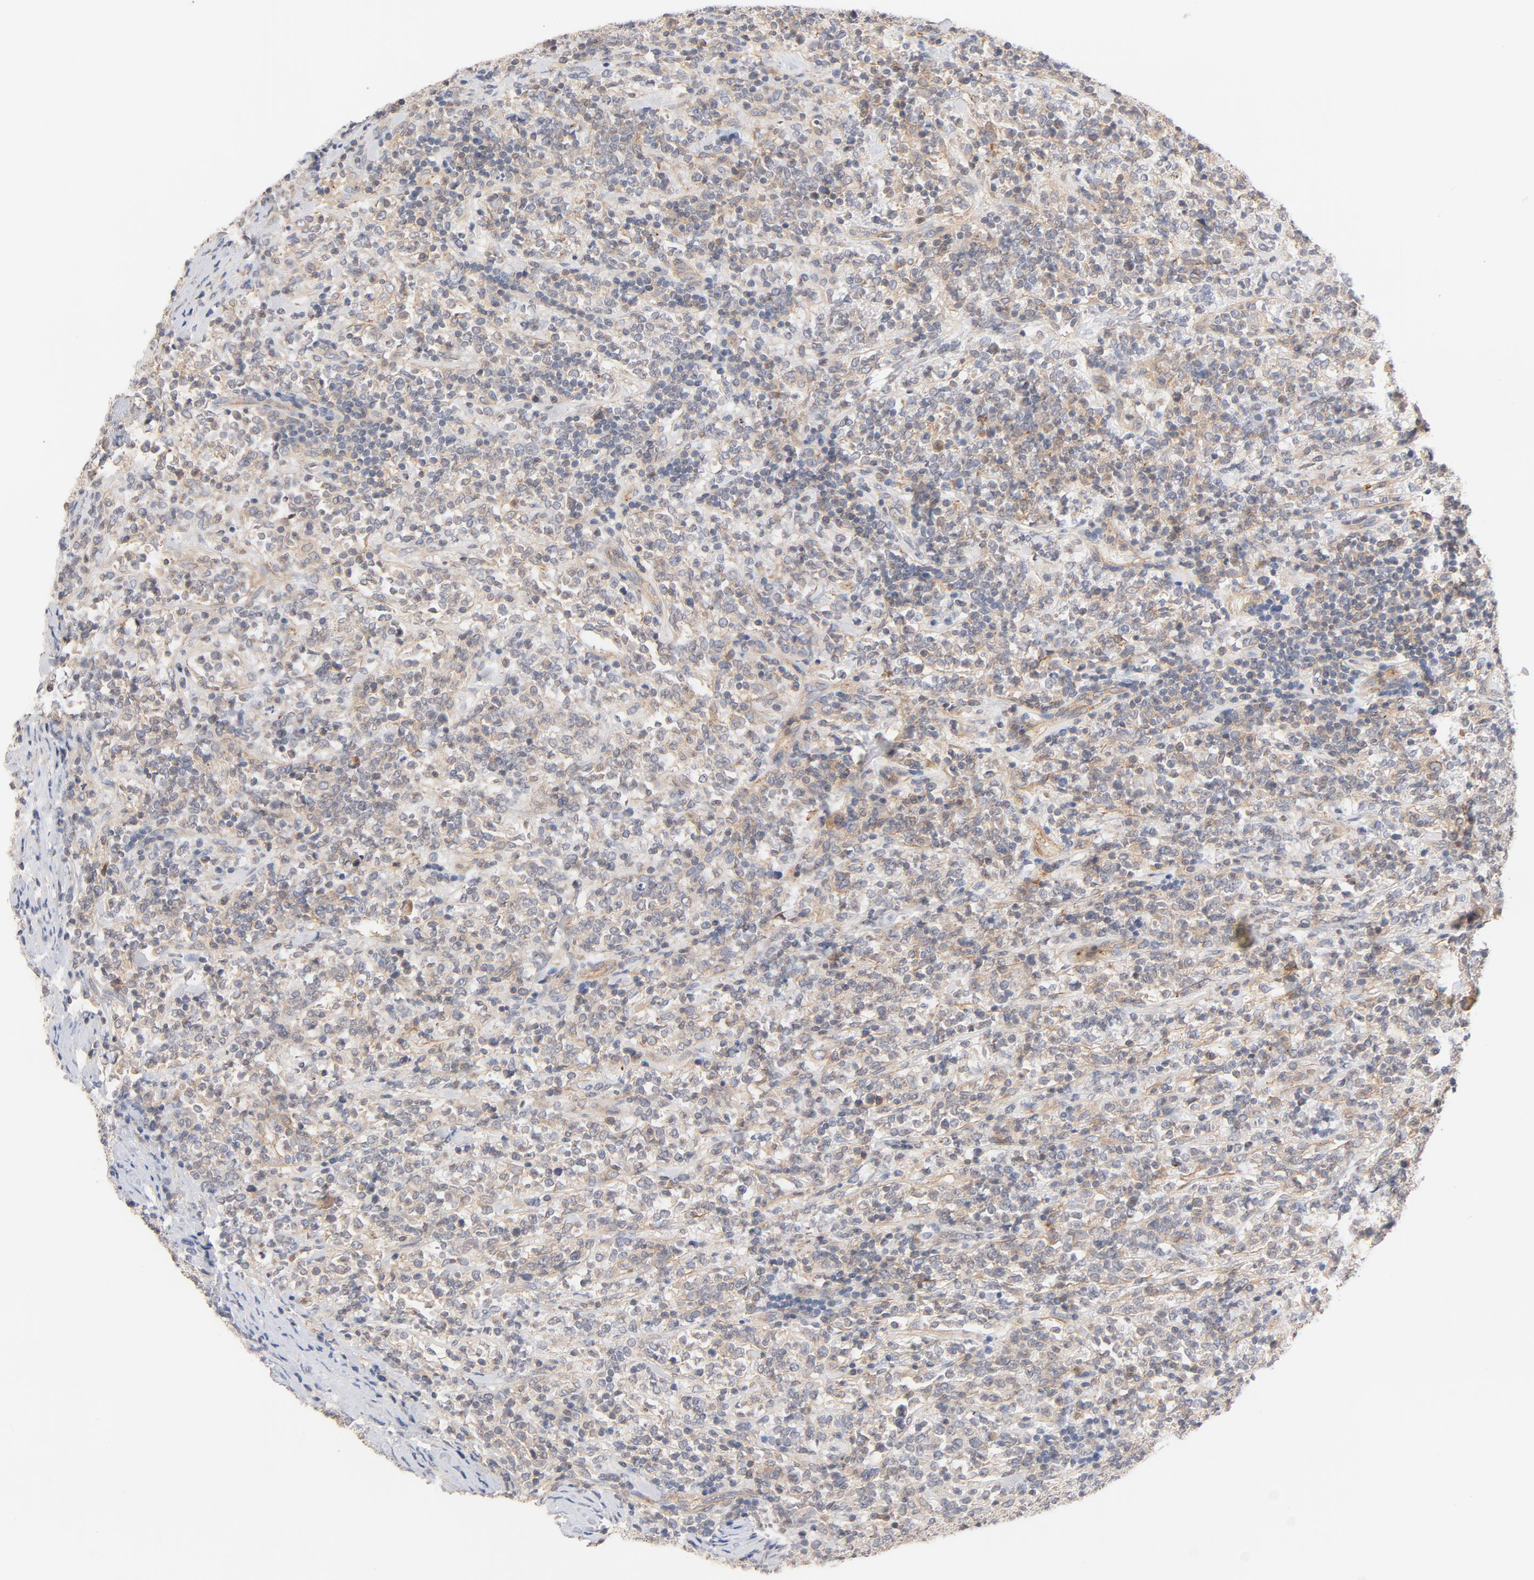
{"staining": {"intensity": "moderate", "quantity": "25%-75%", "location": "cytoplasmic/membranous"}, "tissue": "lymphoma", "cell_type": "Tumor cells", "image_type": "cancer", "snomed": [{"axis": "morphology", "description": "Malignant lymphoma, non-Hodgkin's type, High grade"}, {"axis": "topography", "description": "Soft tissue"}], "caption": "A histopathology image showing moderate cytoplasmic/membranous staining in approximately 25%-75% of tumor cells in high-grade malignant lymphoma, non-Hodgkin's type, as visualized by brown immunohistochemical staining.", "gene": "STRN3", "patient": {"sex": "male", "age": 18}}